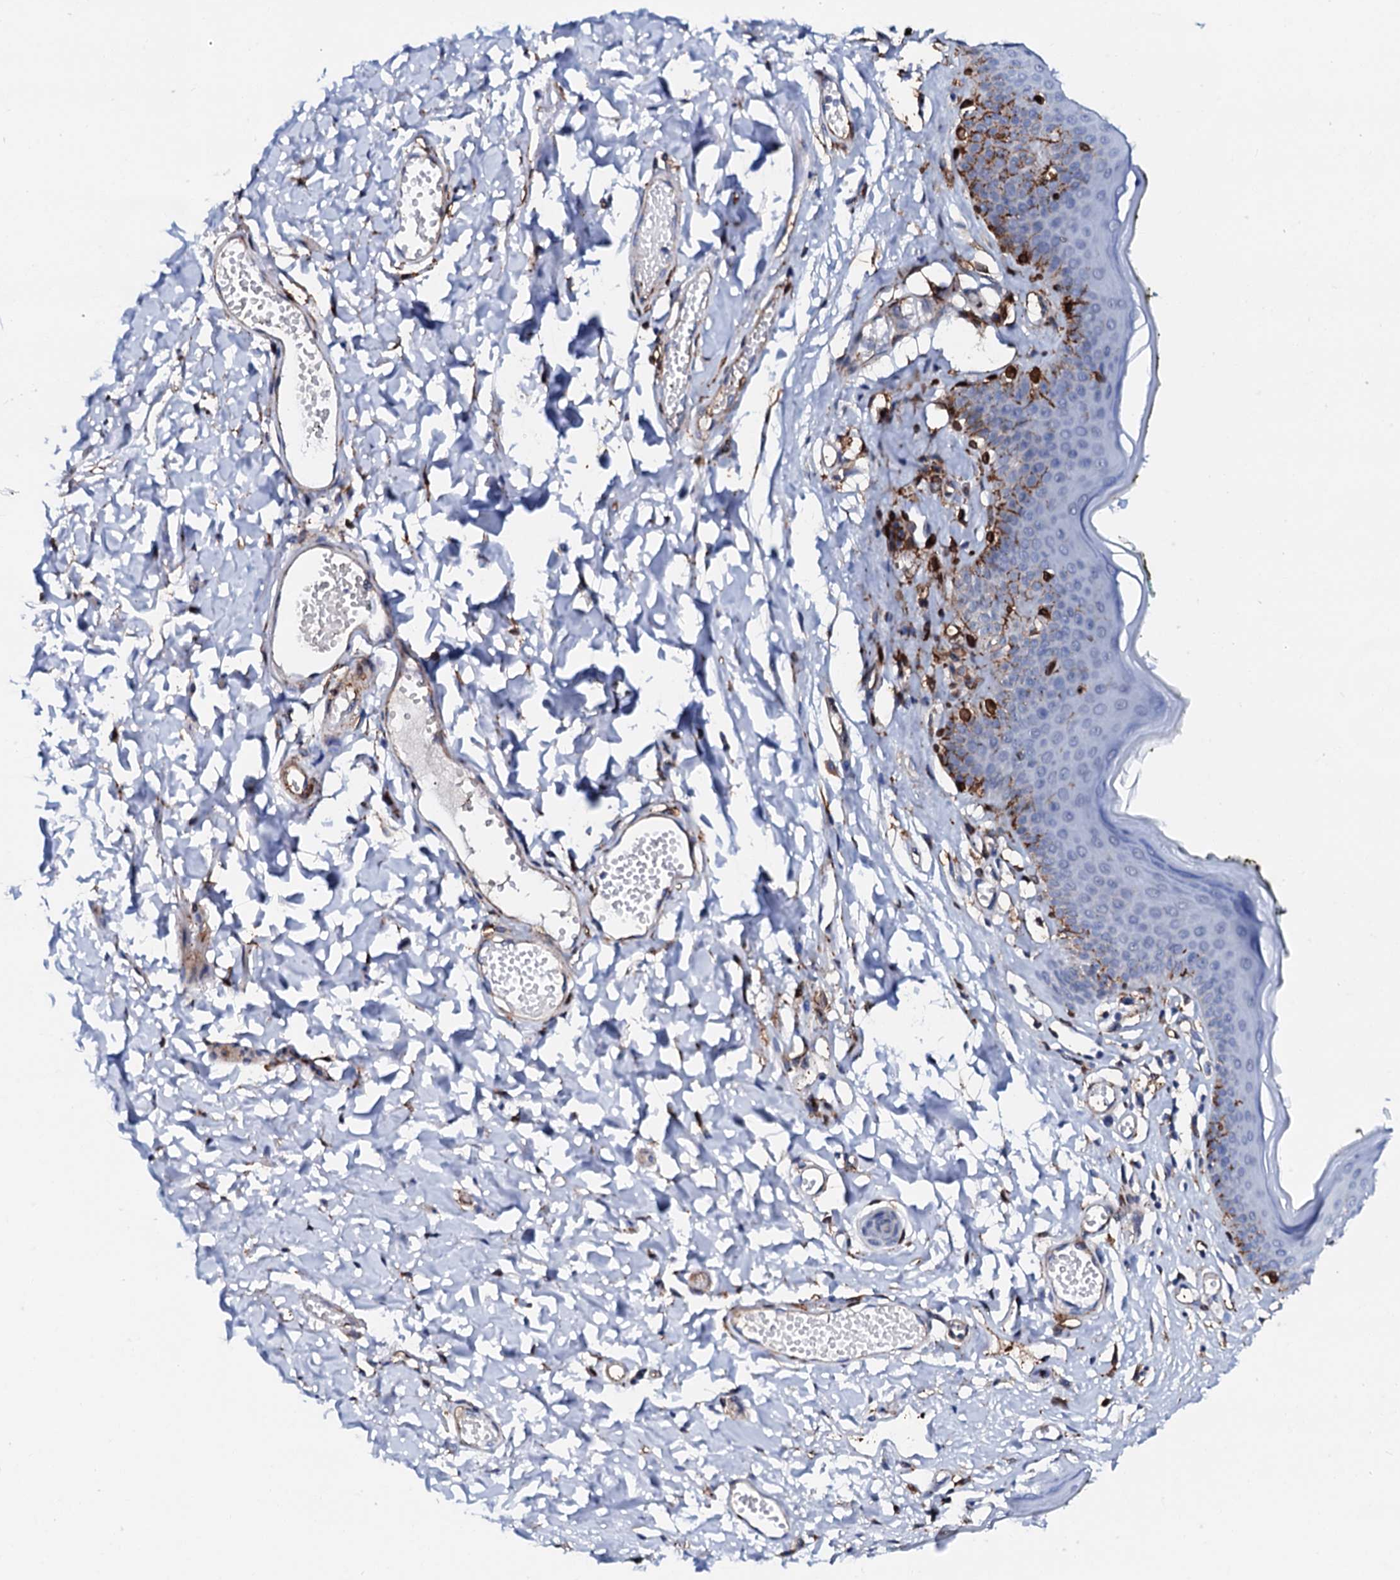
{"staining": {"intensity": "moderate", "quantity": "<25%", "location": "cytoplasmic/membranous"}, "tissue": "skin", "cell_type": "Epidermal cells", "image_type": "normal", "snomed": [{"axis": "morphology", "description": "Normal tissue, NOS"}, {"axis": "morphology", "description": "Inflammation, NOS"}, {"axis": "topography", "description": "Vulva"}], "caption": "A brown stain shows moderate cytoplasmic/membranous staining of a protein in epidermal cells of normal skin.", "gene": "MED13L", "patient": {"sex": "female", "age": 84}}